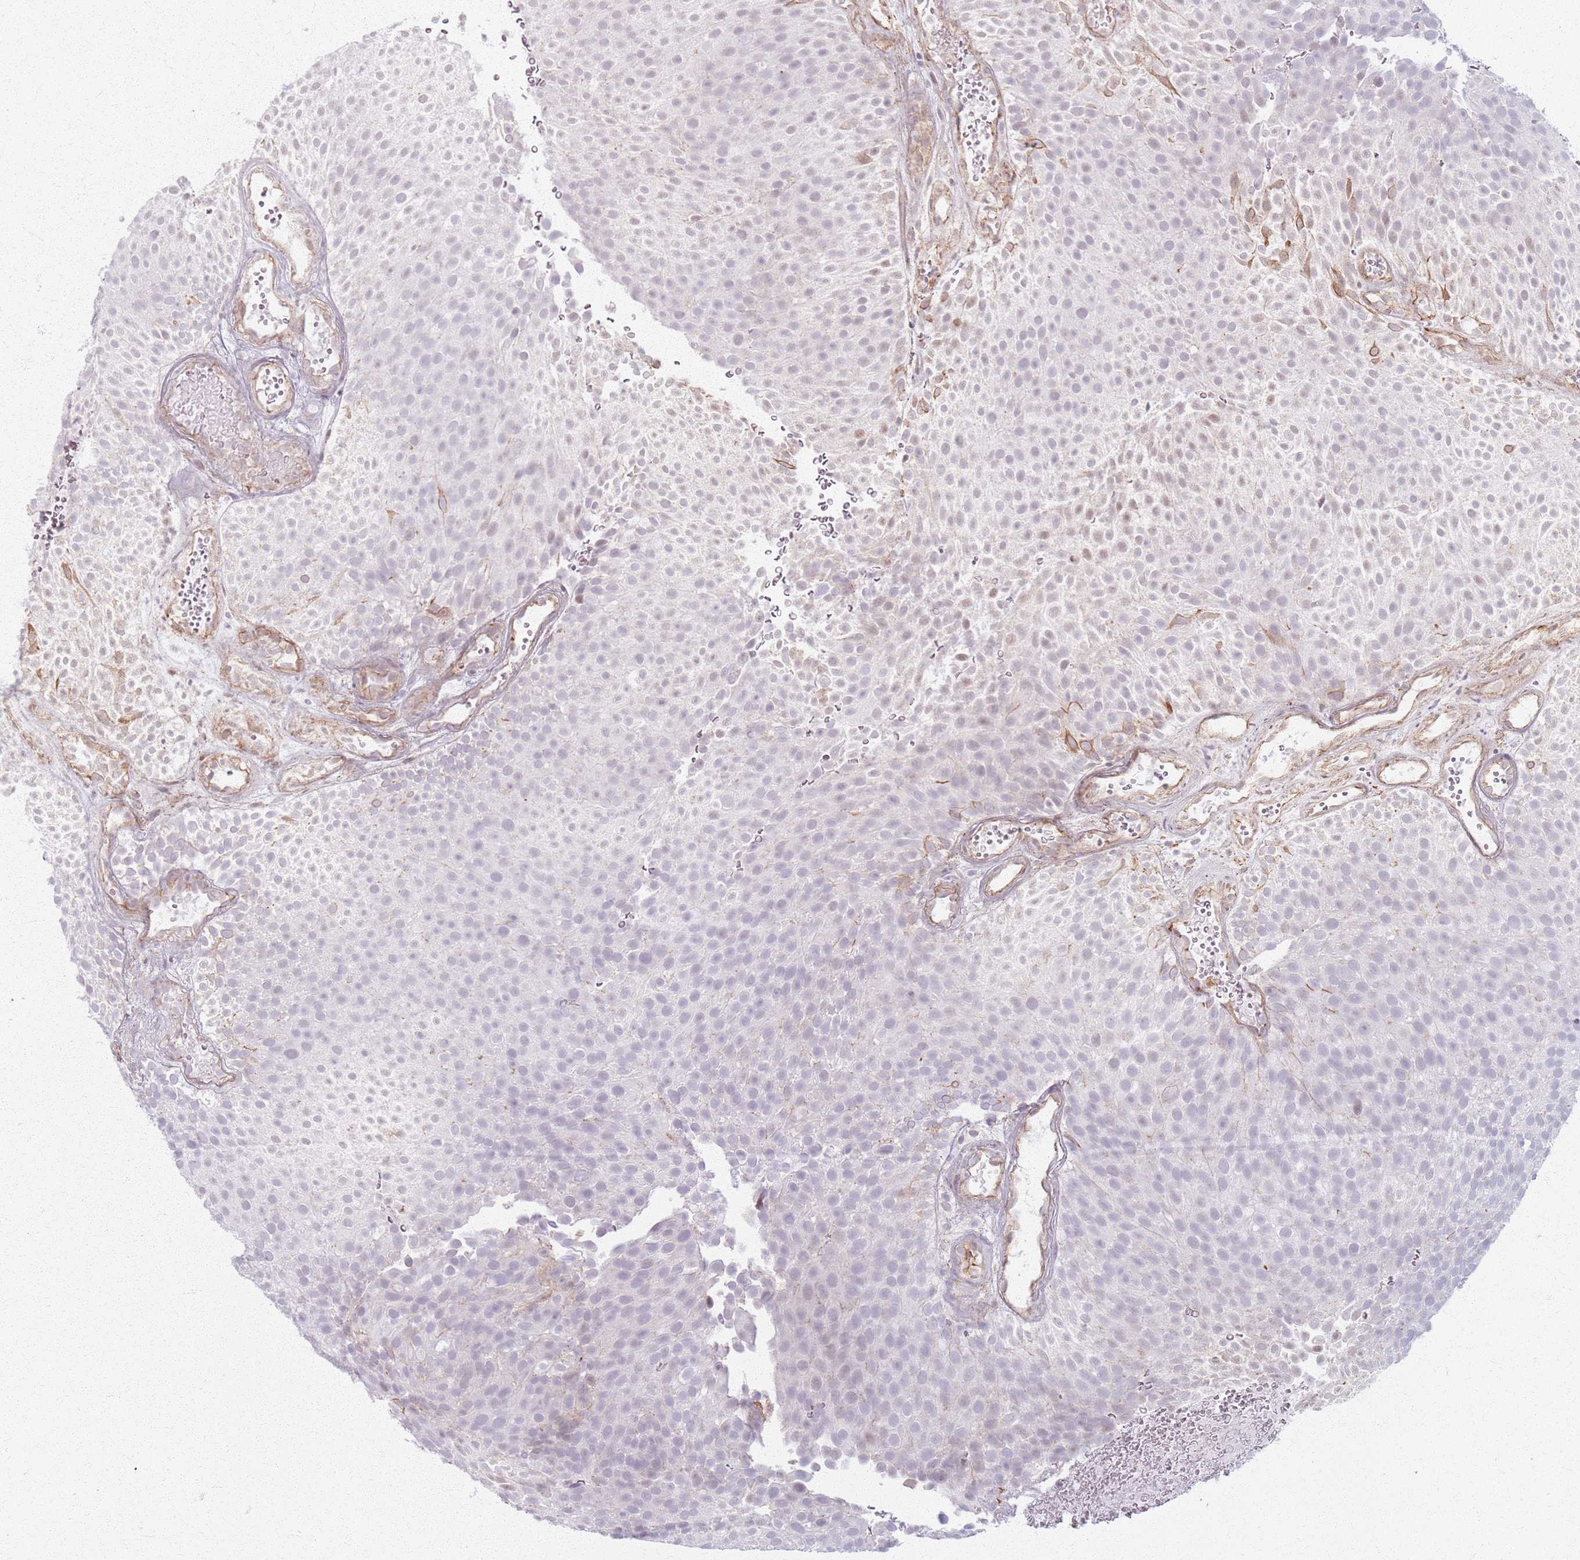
{"staining": {"intensity": "weak", "quantity": "<25%", "location": "nuclear"}, "tissue": "urothelial cancer", "cell_type": "Tumor cells", "image_type": "cancer", "snomed": [{"axis": "morphology", "description": "Urothelial carcinoma, Low grade"}, {"axis": "topography", "description": "Urinary bladder"}], "caption": "DAB (3,3'-diaminobenzidine) immunohistochemical staining of urothelial carcinoma (low-grade) reveals no significant staining in tumor cells.", "gene": "KCNA5", "patient": {"sex": "male", "age": 78}}